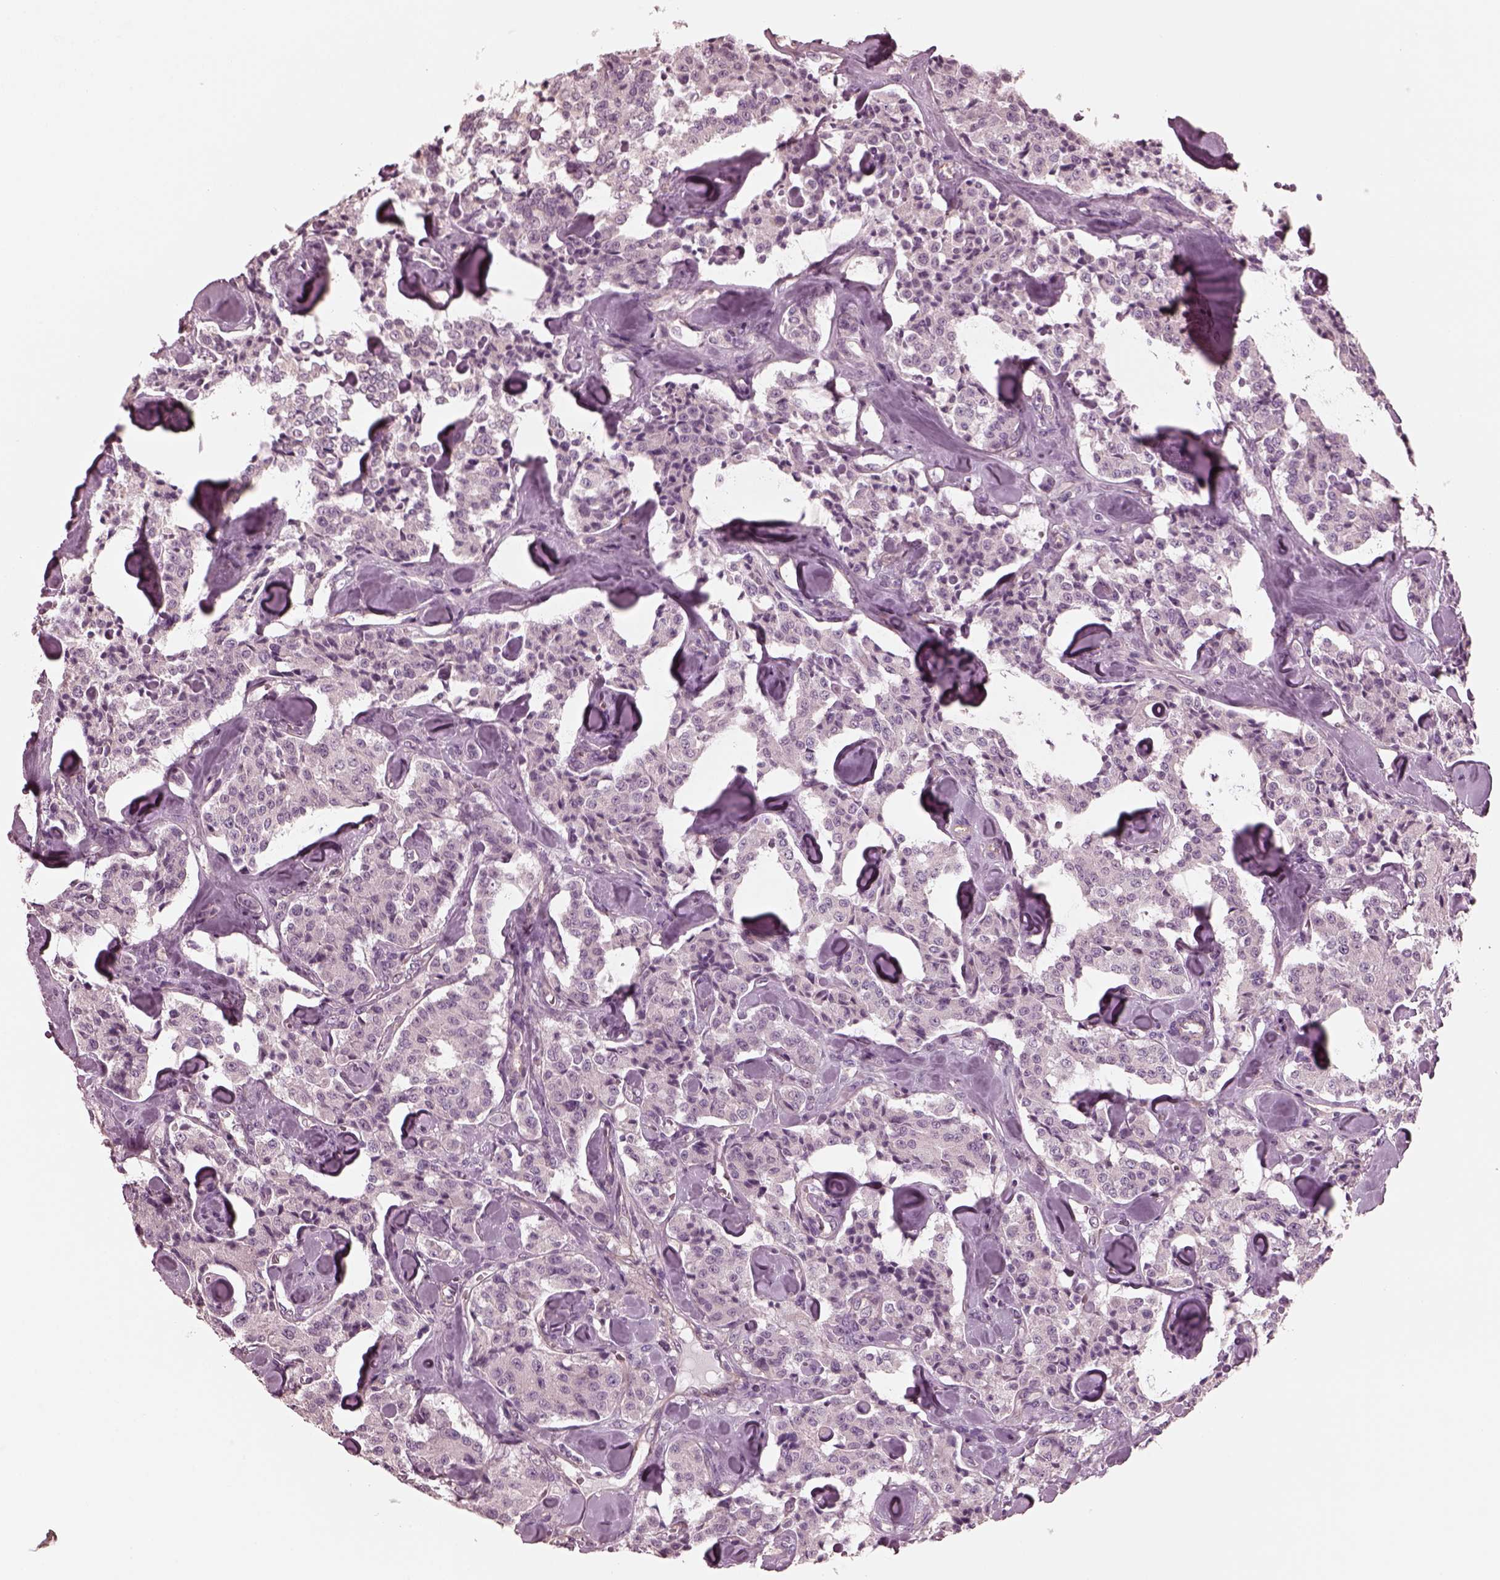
{"staining": {"intensity": "negative", "quantity": "none", "location": "none"}, "tissue": "carcinoid", "cell_type": "Tumor cells", "image_type": "cancer", "snomed": [{"axis": "morphology", "description": "Carcinoid, malignant, NOS"}, {"axis": "topography", "description": "Pancreas"}], "caption": "The image shows no staining of tumor cells in carcinoid (malignant).", "gene": "KIF6", "patient": {"sex": "male", "age": 41}}